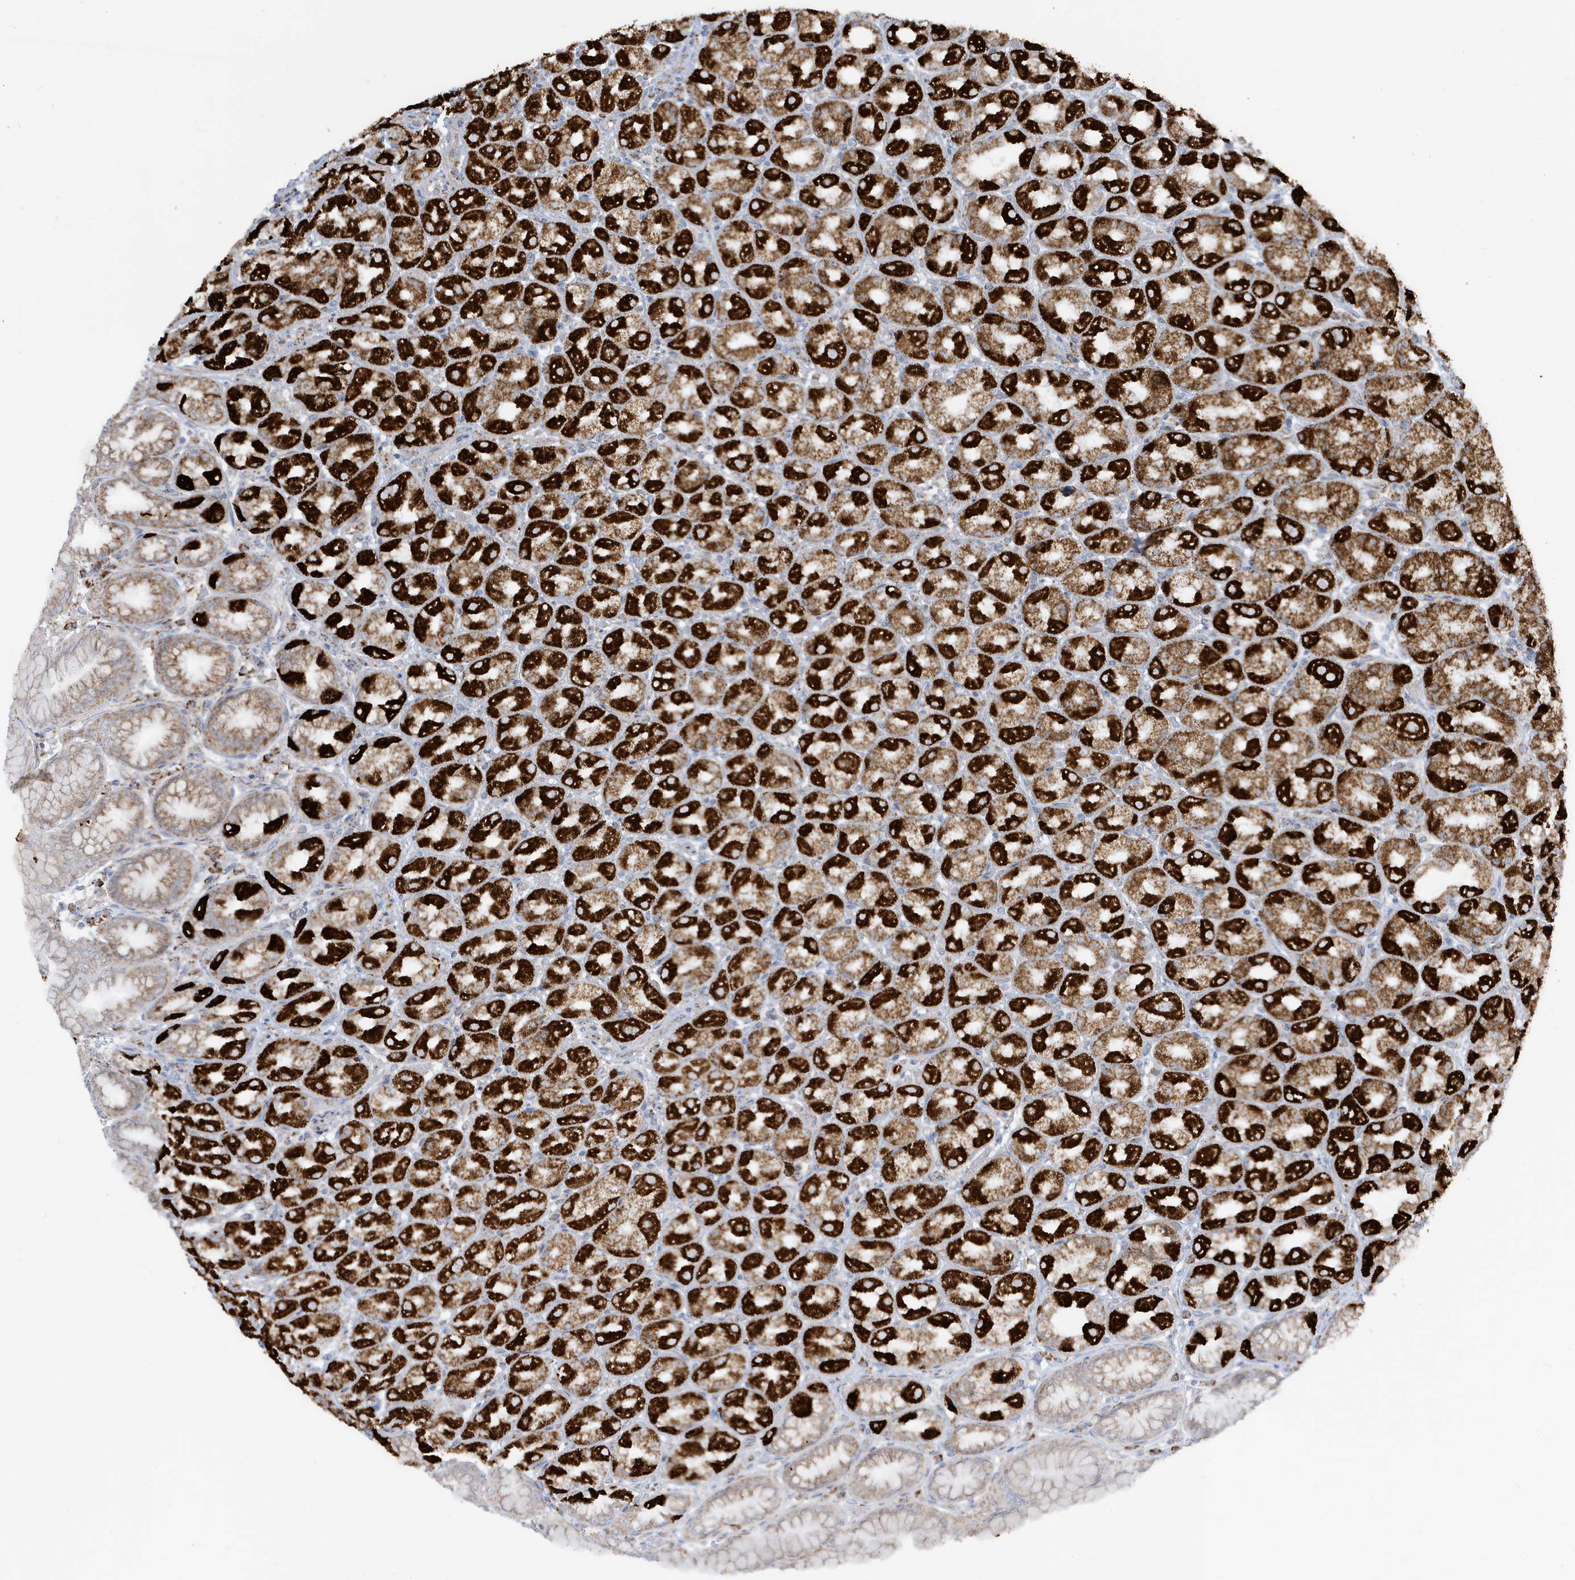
{"staining": {"intensity": "strong", "quantity": ">75%", "location": "cytoplasmic/membranous"}, "tissue": "stomach", "cell_type": "Glandular cells", "image_type": "normal", "snomed": [{"axis": "morphology", "description": "Normal tissue, NOS"}, {"axis": "topography", "description": "Stomach, upper"}], "caption": "The micrograph shows immunohistochemical staining of unremarkable stomach. There is strong cytoplasmic/membranous staining is seen in about >75% of glandular cells. (brown staining indicates protein expression, while blue staining denotes nuclei).", "gene": "IFT57", "patient": {"sex": "male", "age": 68}}